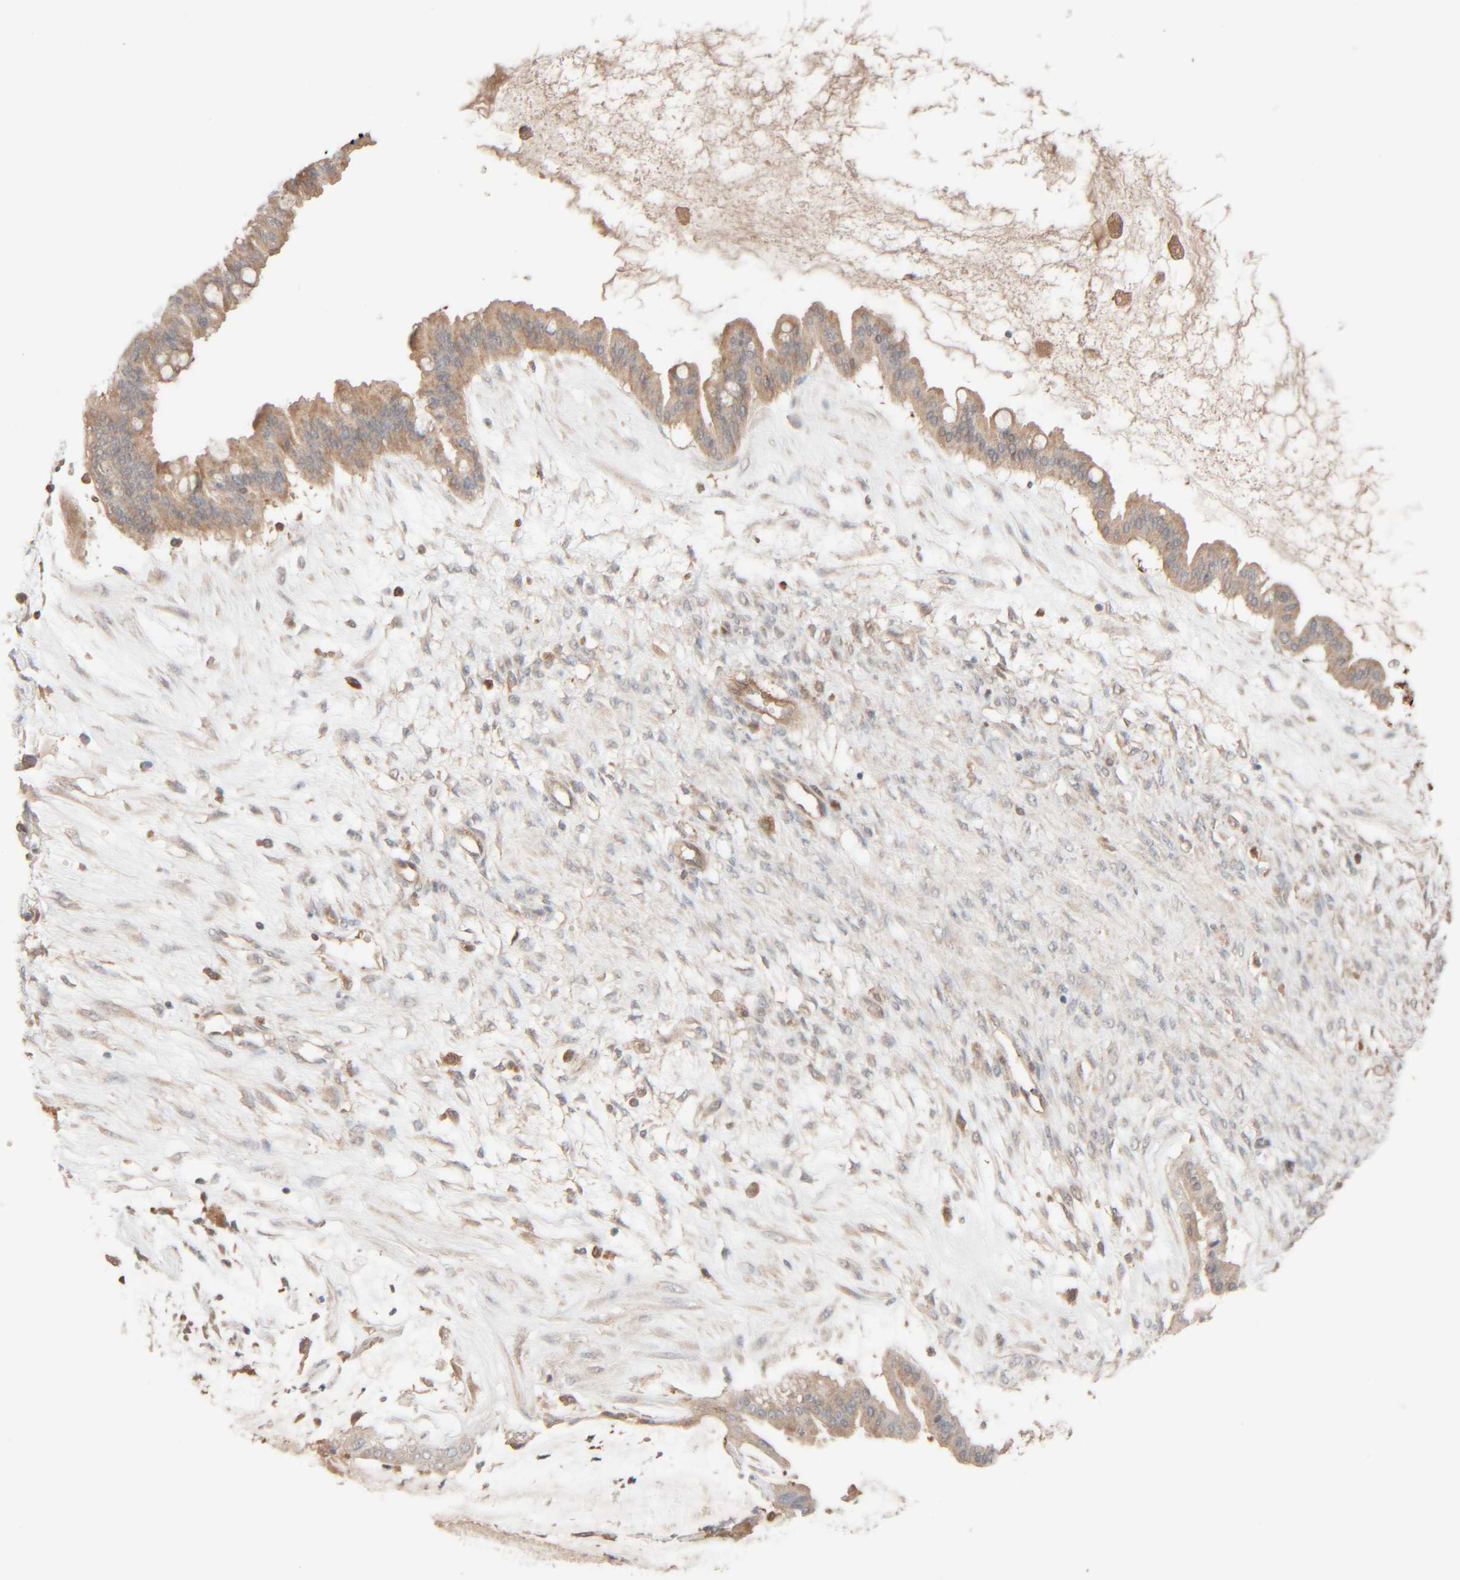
{"staining": {"intensity": "weak", "quantity": ">75%", "location": "cytoplasmic/membranous"}, "tissue": "ovarian cancer", "cell_type": "Tumor cells", "image_type": "cancer", "snomed": [{"axis": "morphology", "description": "Cystadenocarcinoma, mucinous, NOS"}, {"axis": "topography", "description": "Ovary"}], "caption": "IHC of human ovarian mucinous cystadenocarcinoma displays low levels of weak cytoplasmic/membranous positivity in approximately >75% of tumor cells. (DAB IHC, brown staining for protein, blue staining for nuclei).", "gene": "TMEM192", "patient": {"sex": "female", "age": 73}}